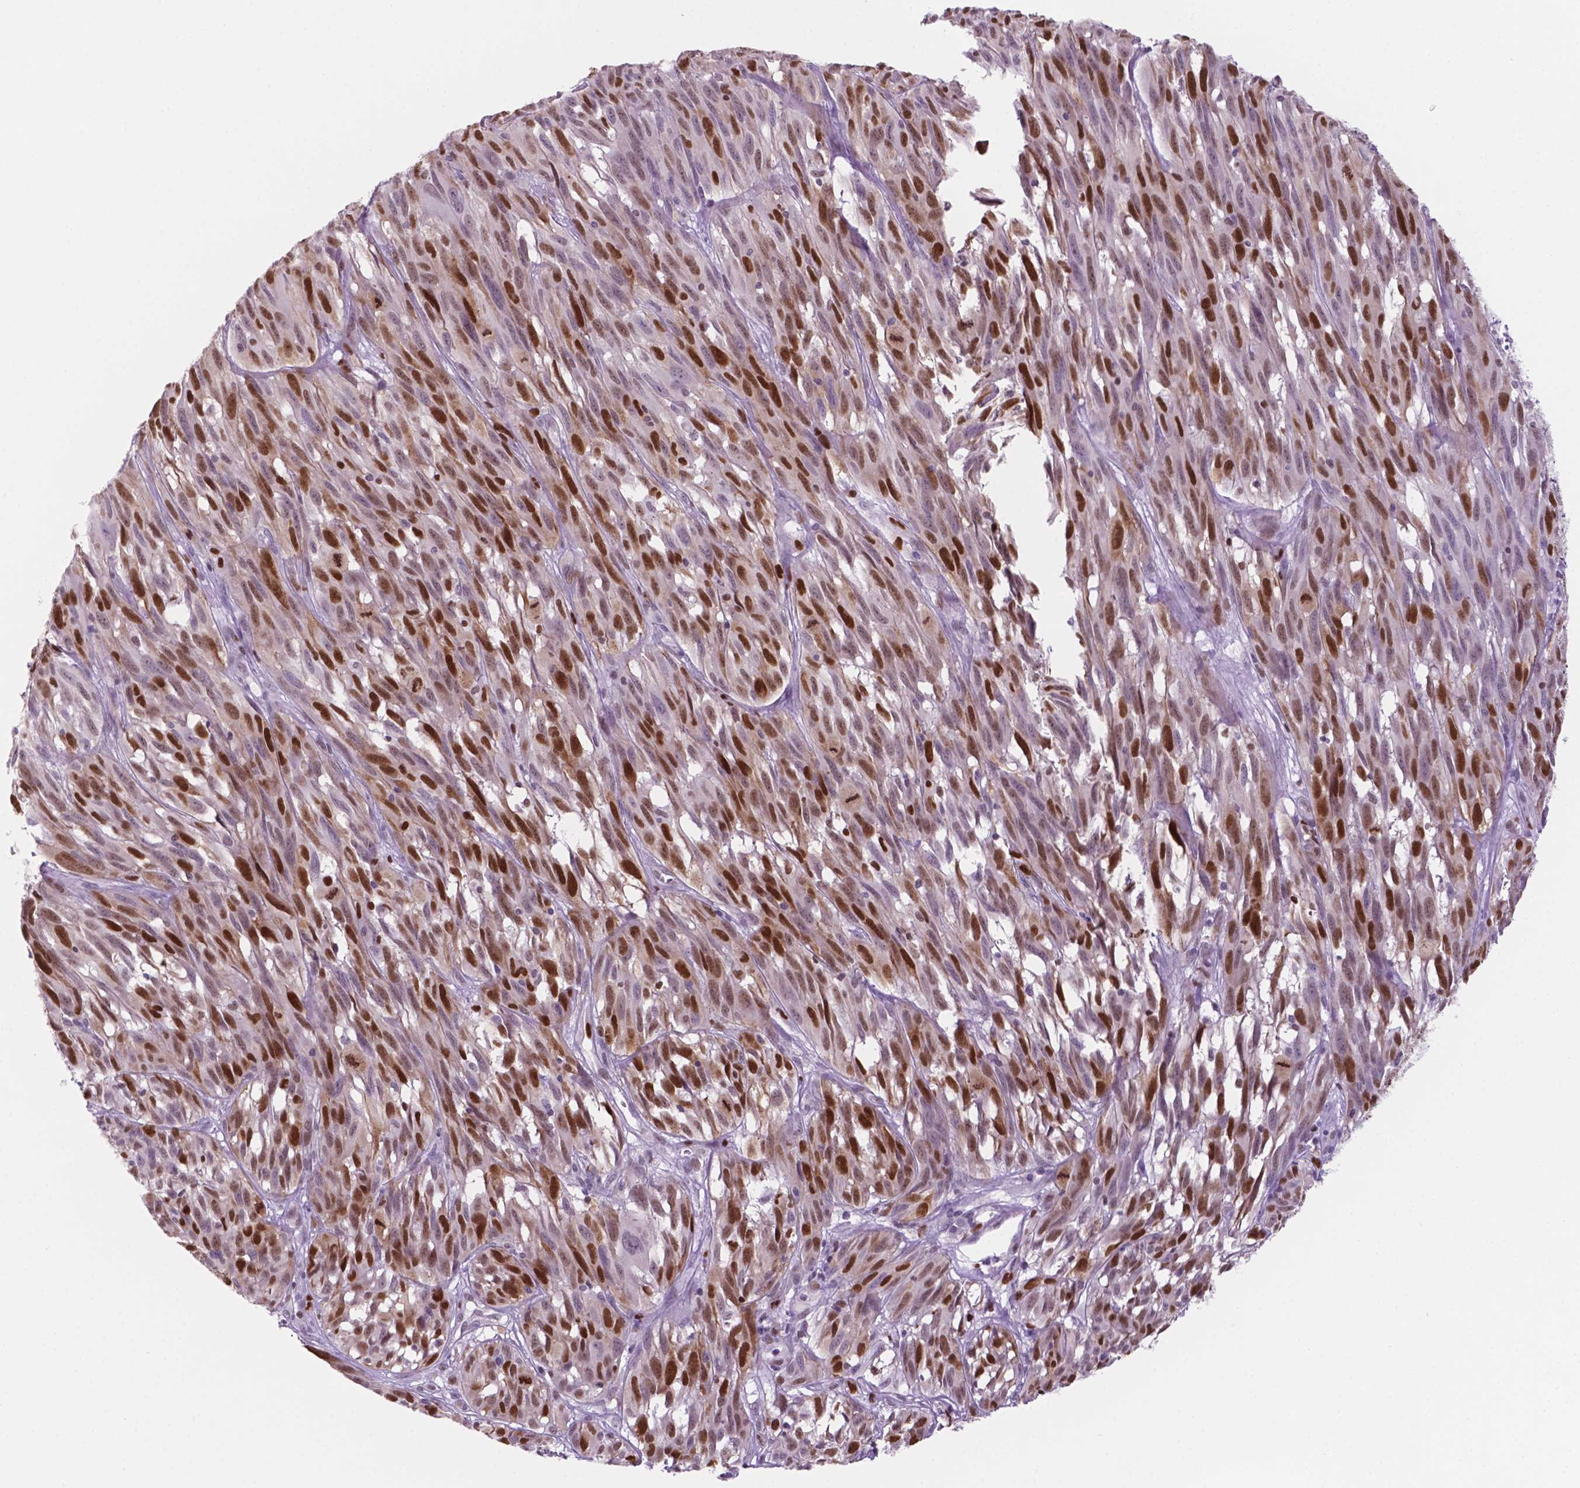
{"staining": {"intensity": "moderate", "quantity": ">75%", "location": "nuclear"}, "tissue": "melanoma", "cell_type": "Tumor cells", "image_type": "cancer", "snomed": [{"axis": "morphology", "description": "Malignant melanoma, NOS"}, {"axis": "topography", "description": "Vulva, labia, clitoris and Bartholin´s gland, NO"}], "caption": "This image displays immunohistochemistry staining of malignant melanoma, with medium moderate nuclear staining in approximately >75% of tumor cells.", "gene": "NCAPH2", "patient": {"sex": "female", "age": 75}}